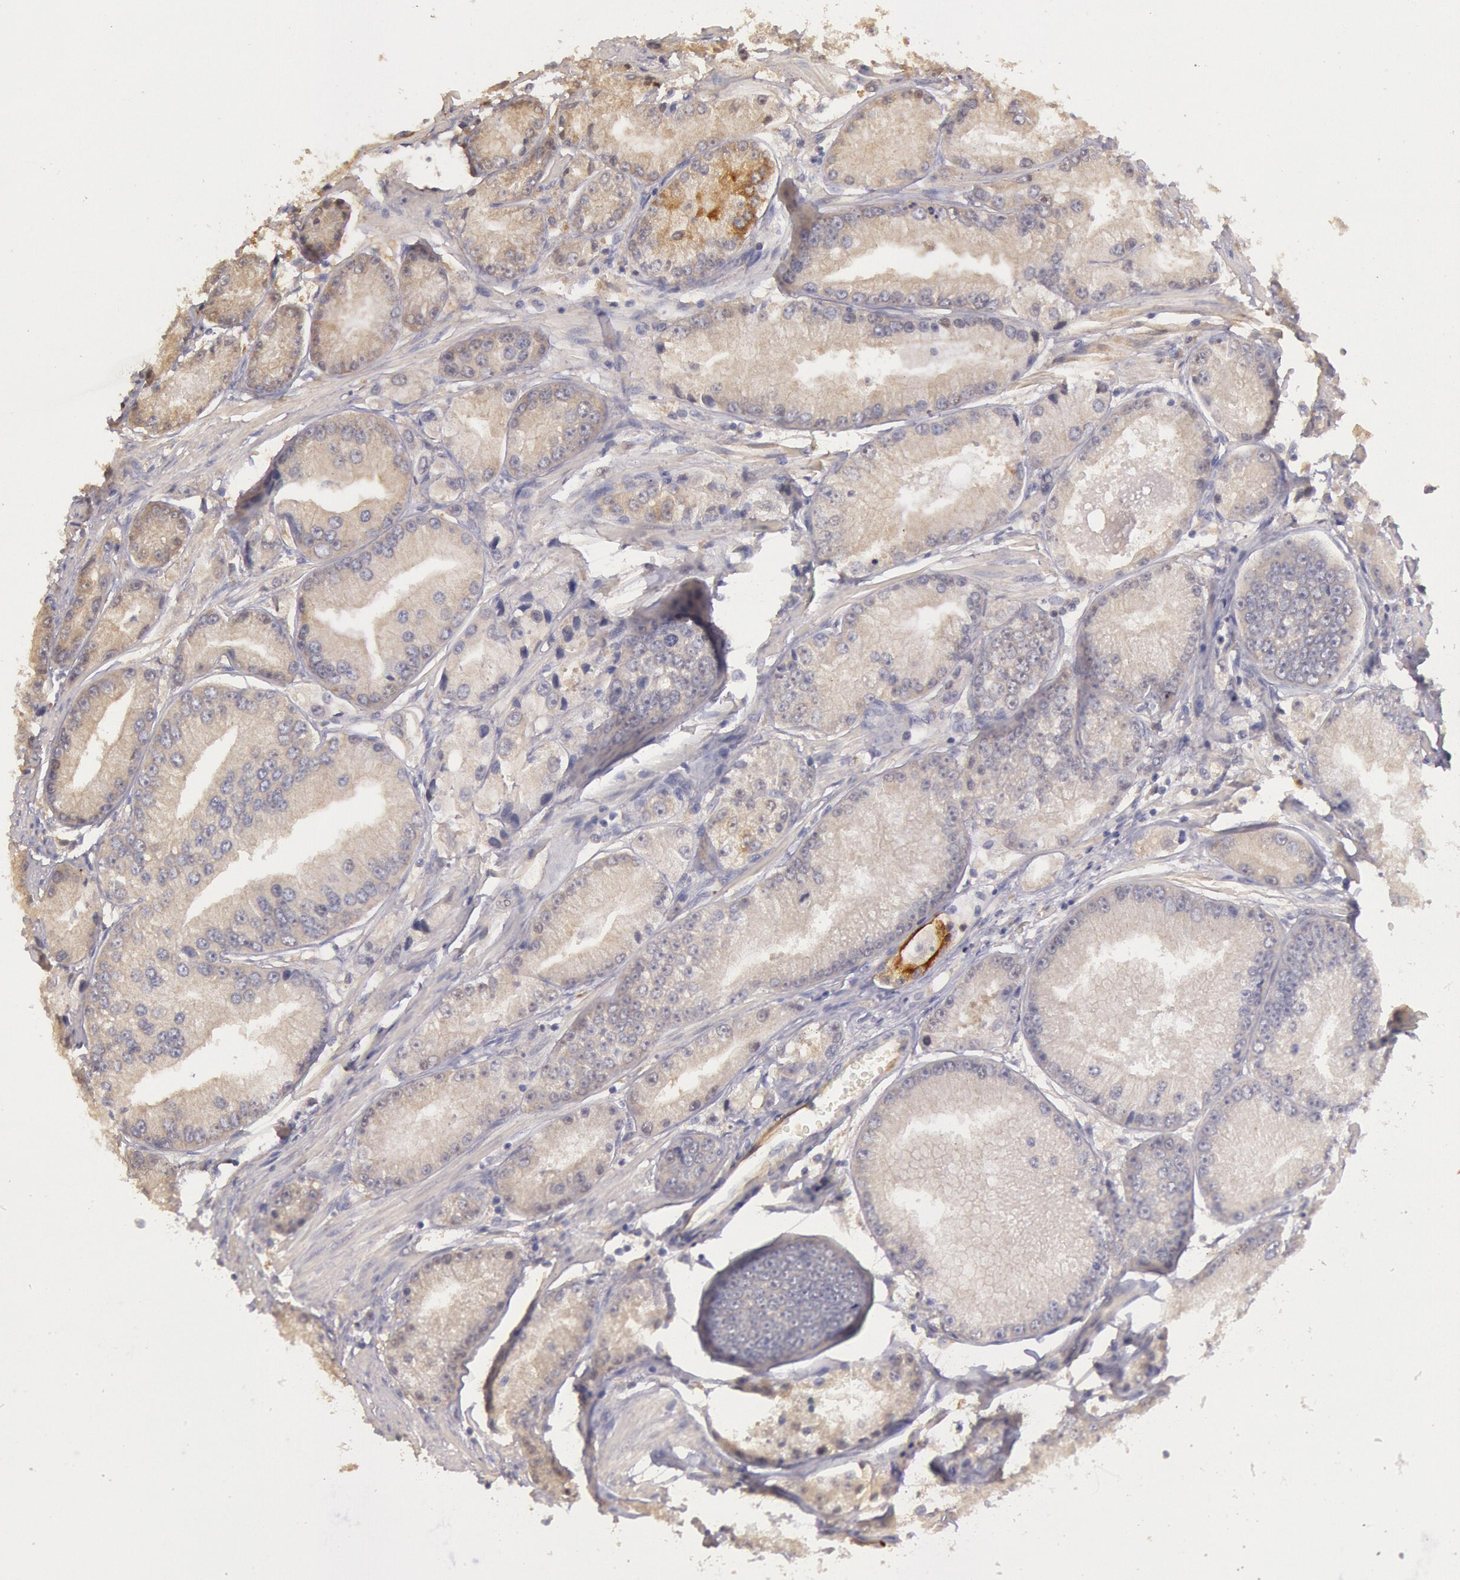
{"staining": {"intensity": "negative", "quantity": "none", "location": "none"}, "tissue": "prostate cancer", "cell_type": "Tumor cells", "image_type": "cancer", "snomed": [{"axis": "morphology", "description": "Adenocarcinoma, Medium grade"}, {"axis": "topography", "description": "Prostate"}], "caption": "A high-resolution image shows immunohistochemistry (IHC) staining of prostate cancer (adenocarcinoma (medium-grade)), which displays no significant staining in tumor cells.", "gene": "C1R", "patient": {"sex": "male", "age": 72}}